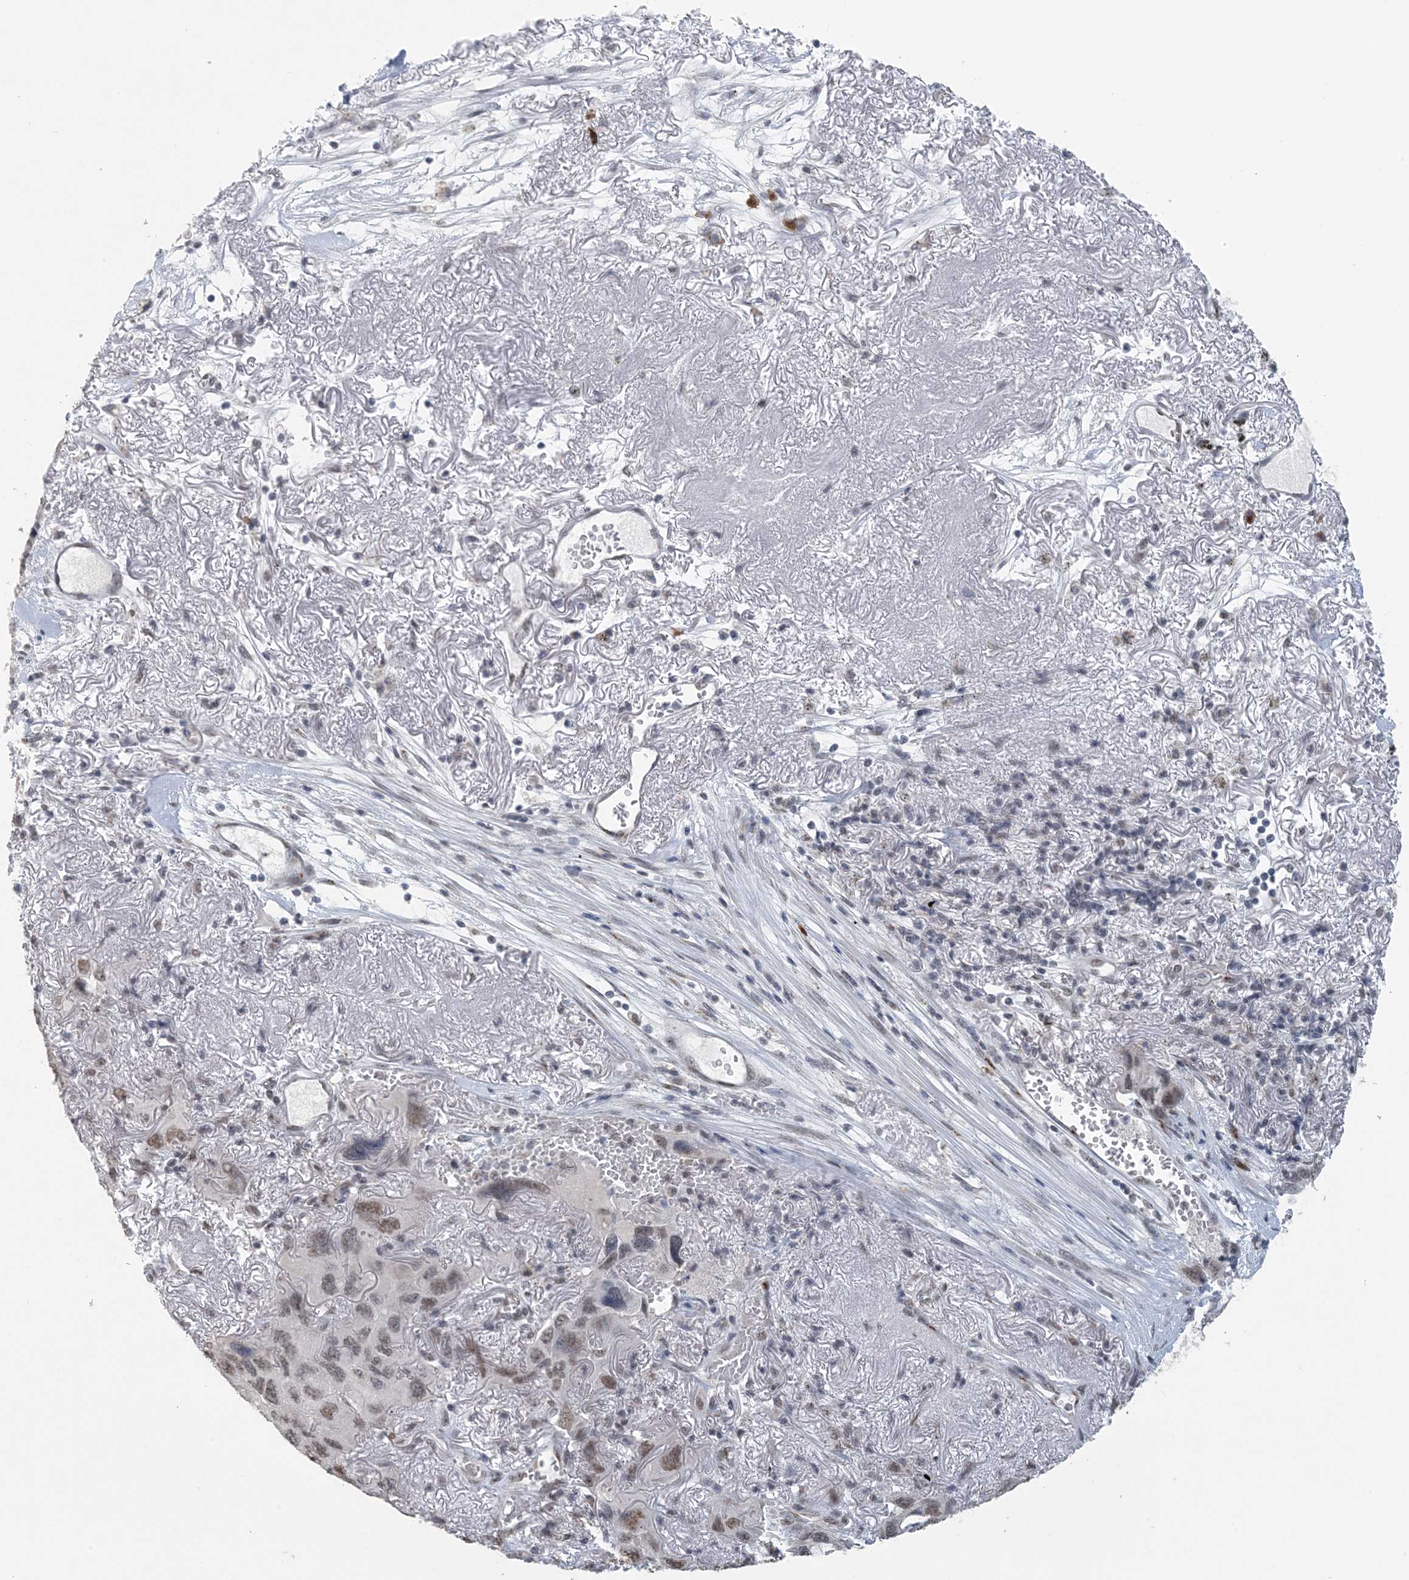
{"staining": {"intensity": "moderate", "quantity": "25%-75%", "location": "nuclear"}, "tissue": "lung cancer", "cell_type": "Tumor cells", "image_type": "cancer", "snomed": [{"axis": "morphology", "description": "Squamous cell carcinoma, NOS"}, {"axis": "topography", "description": "Lung"}], "caption": "Moderate nuclear staining is present in about 25%-75% of tumor cells in squamous cell carcinoma (lung). (brown staining indicates protein expression, while blue staining denotes nuclei).", "gene": "MBD2", "patient": {"sex": "female", "age": 73}}